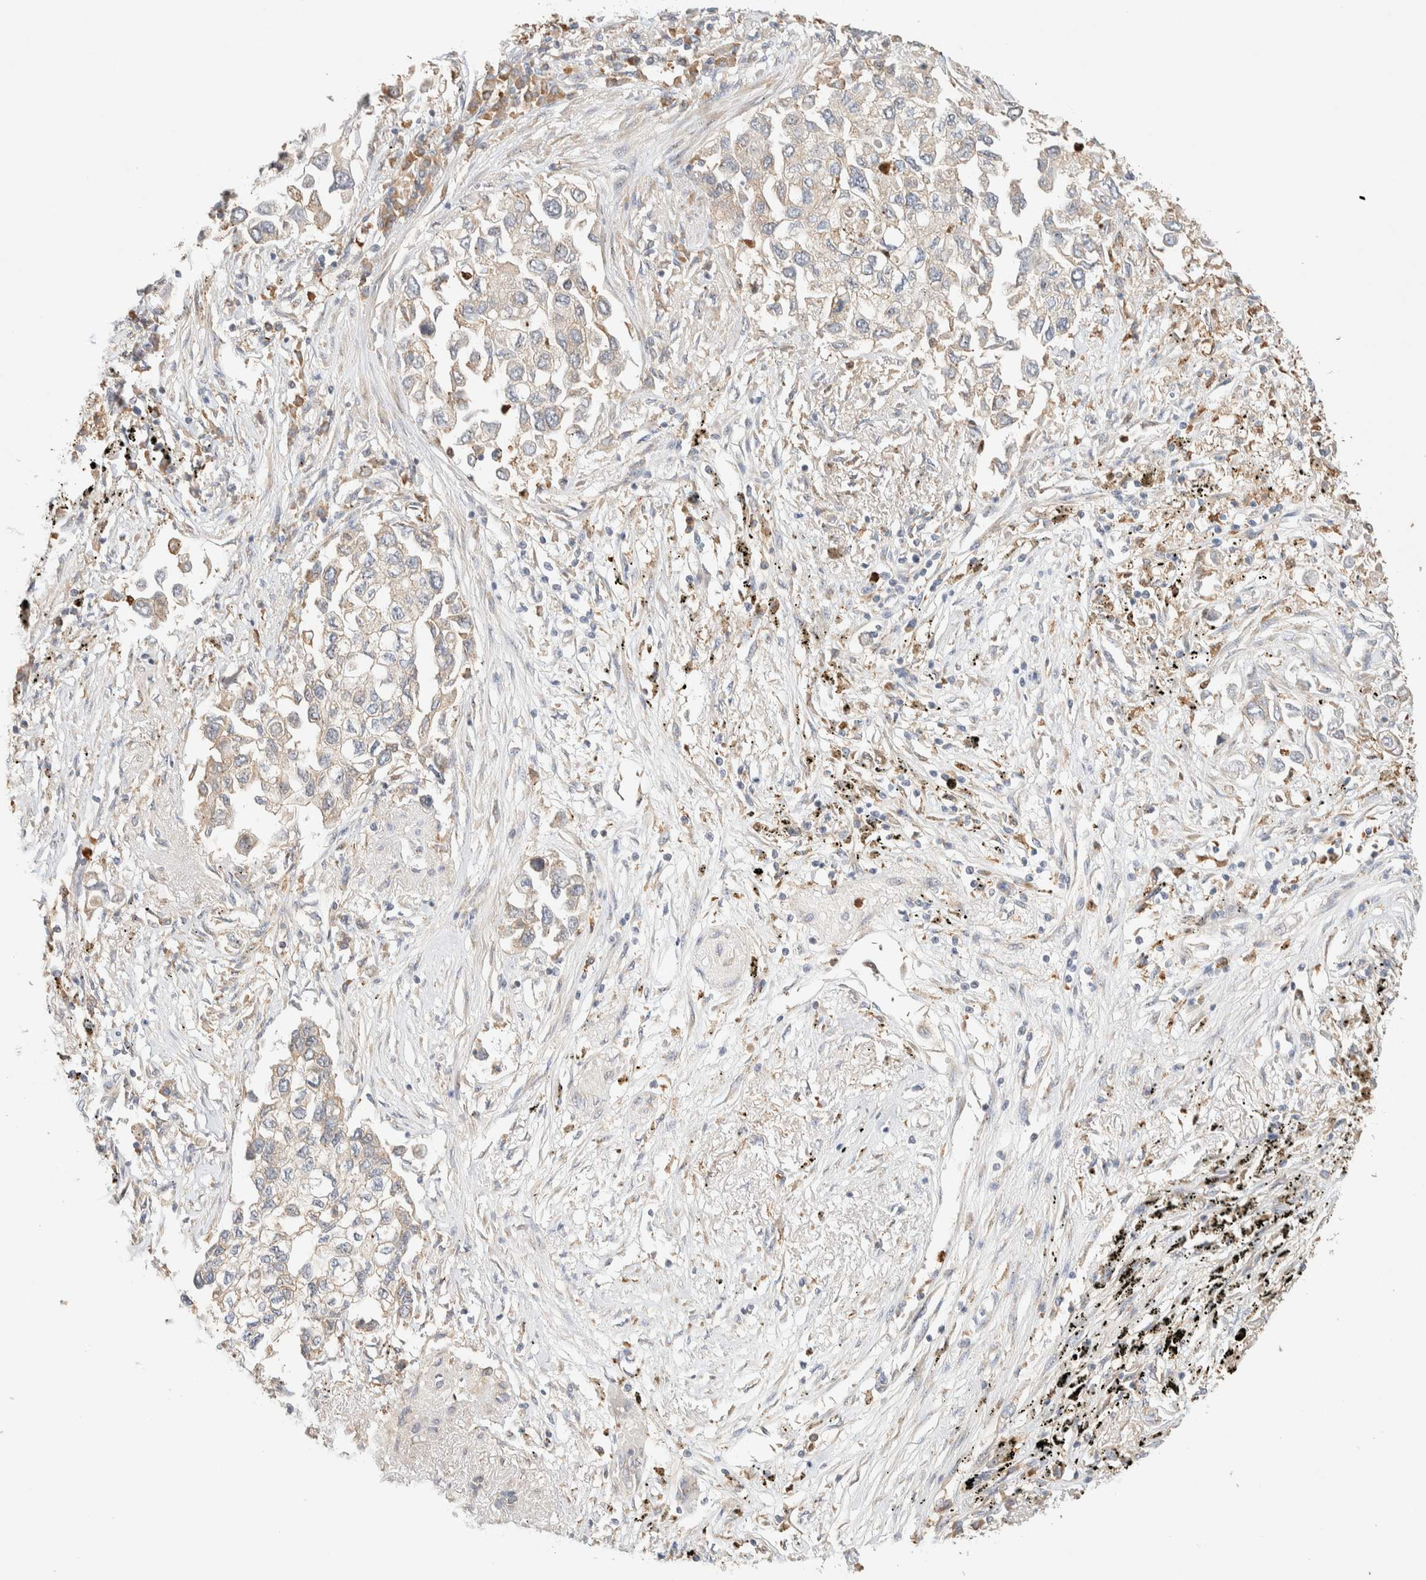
{"staining": {"intensity": "weak", "quantity": "<25%", "location": "cytoplasmic/membranous"}, "tissue": "lung cancer", "cell_type": "Tumor cells", "image_type": "cancer", "snomed": [{"axis": "morphology", "description": "Inflammation, NOS"}, {"axis": "morphology", "description": "Adenocarcinoma, NOS"}, {"axis": "topography", "description": "Lung"}], "caption": "There is no significant expression in tumor cells of lung adenocarcinoma.", "gene": "TTC3", "patient": {"sex": "male", "age": 63}}